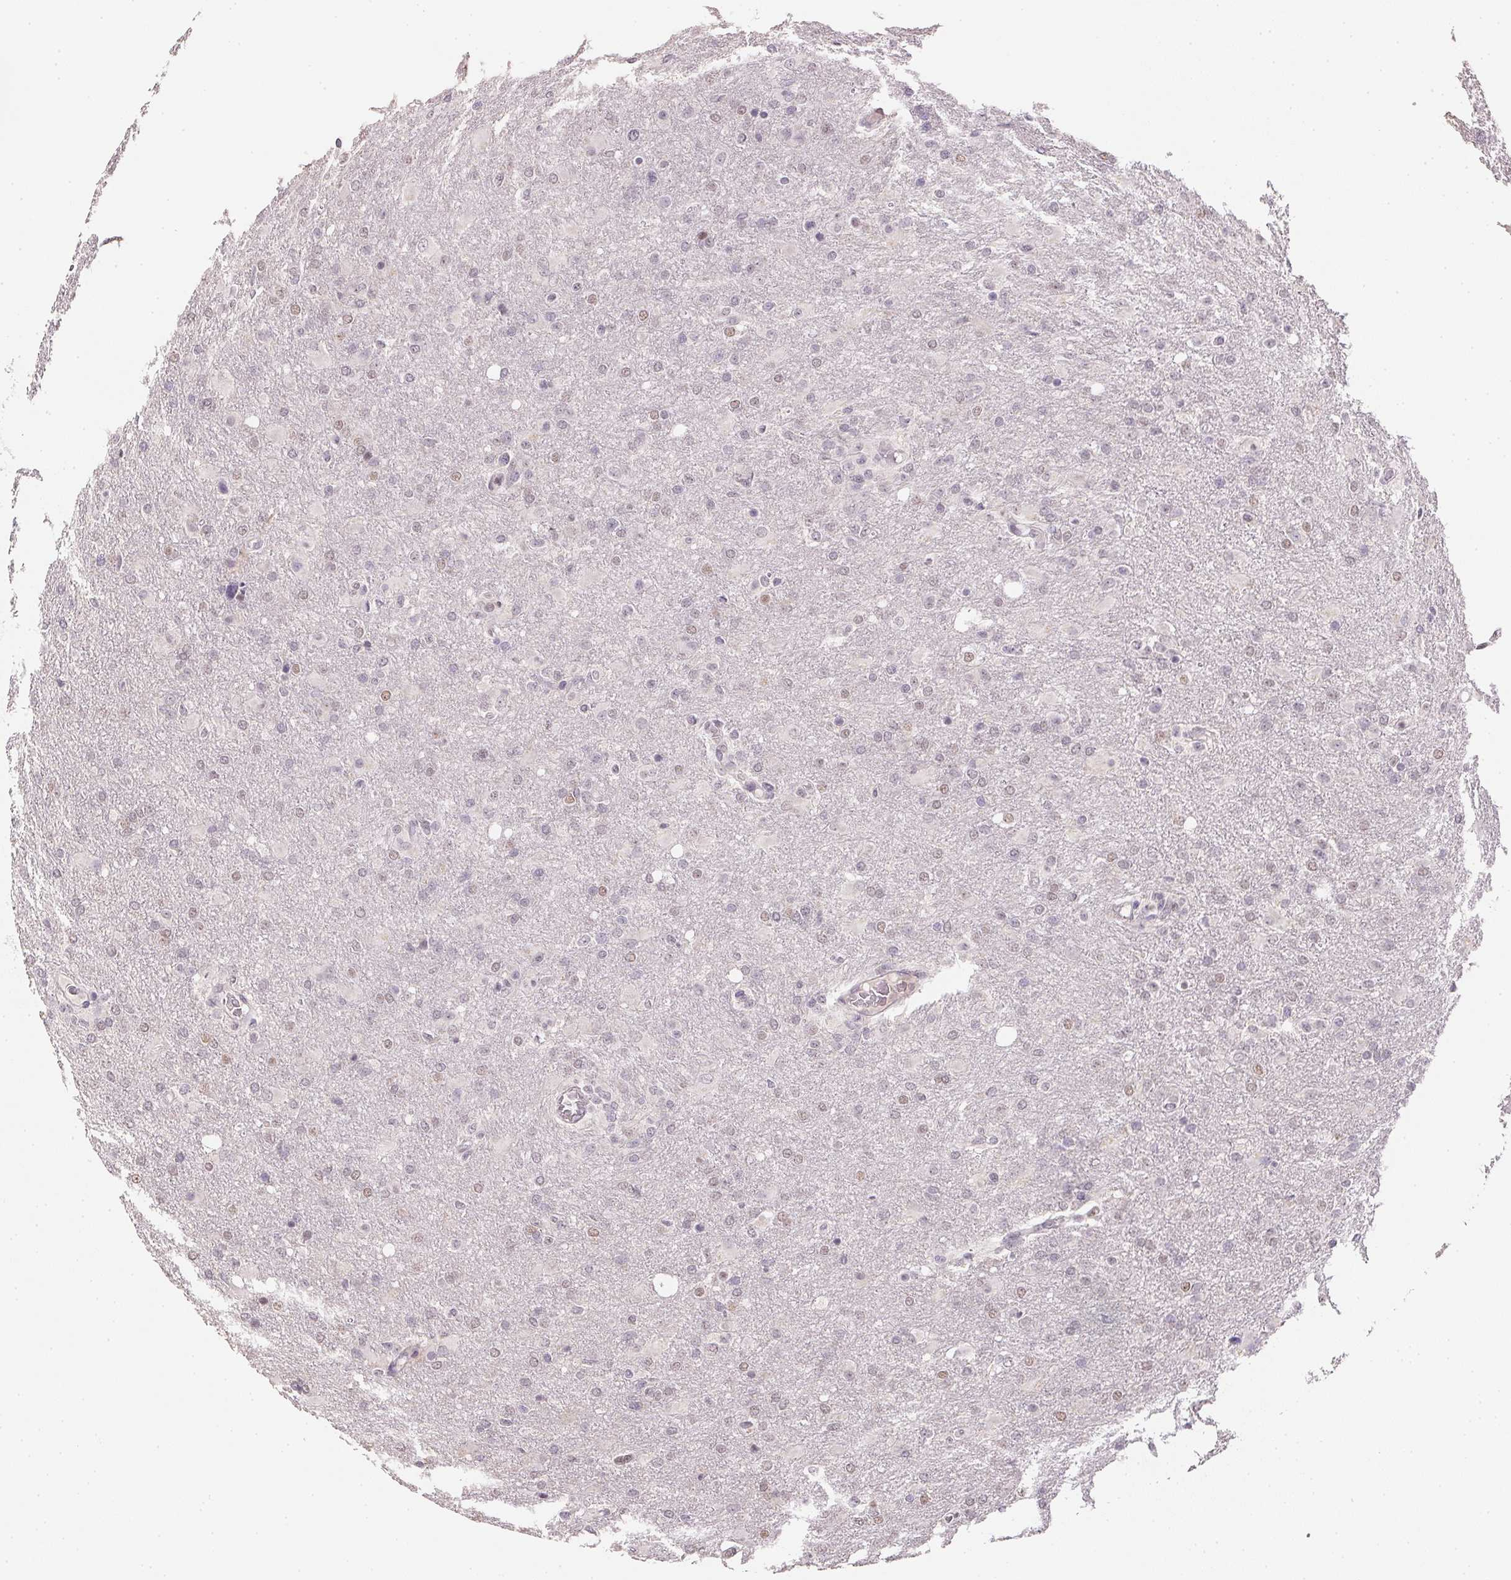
{"staining": {"intensity": "negative", "quantity": "none", "location": "none"}, "tissue": "glioma", "cell_type": "Tumor cells", "image_type": "cancer", "snomed": [{"axis": "morphology", "description": "Glioma, malignant, High grade"}, {"axis": "topography", "description": "Brain"}], "caption": "The immunohistochemistry (IHC) micrograph has no significant positivity in tumor cells of malignant glioma (high-grade) tissue.", "gene": "POLR3G", "patient": {"sex": "male", "age": 68}}